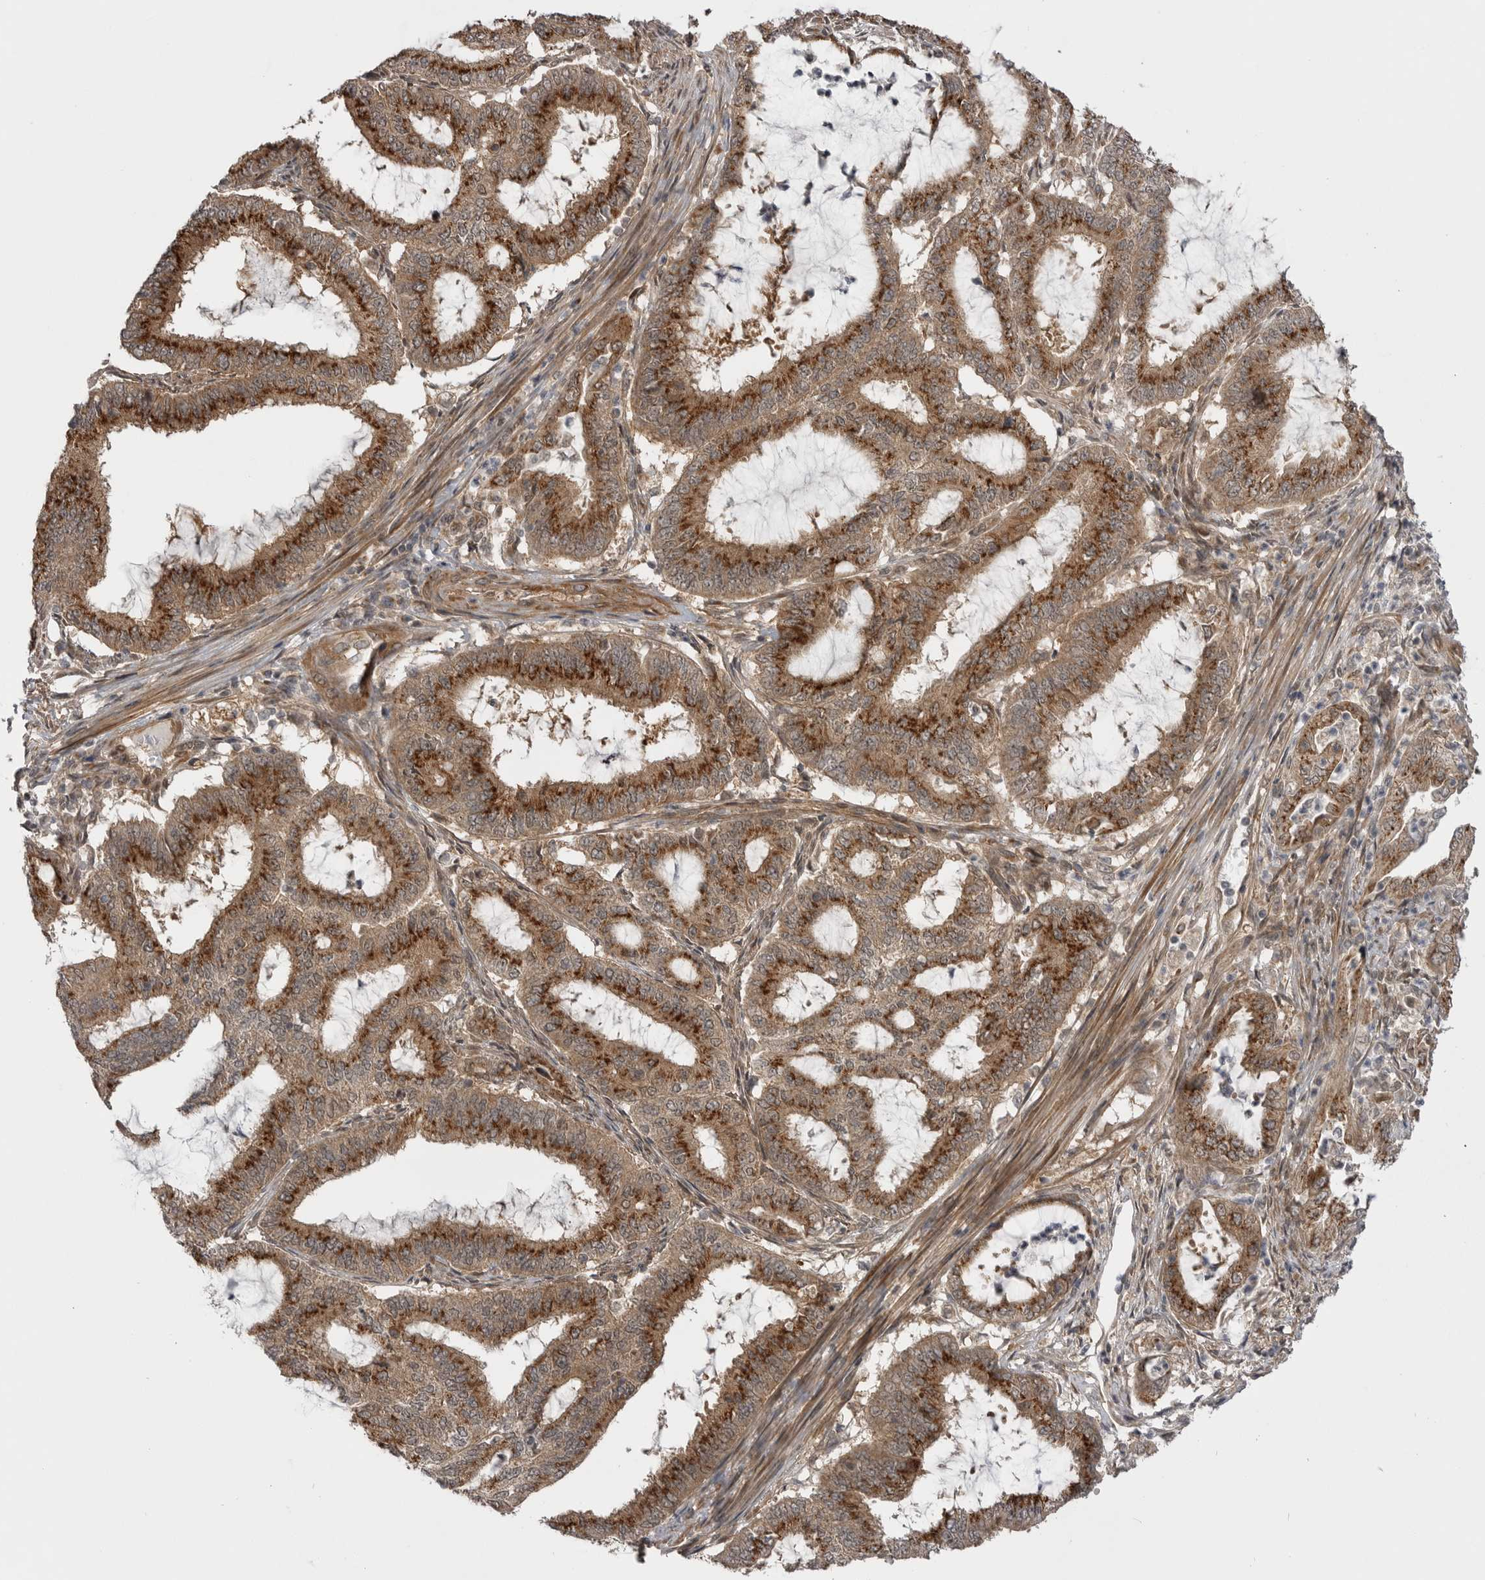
{"staining": {"intensity": "strong", "quantity": ">75%", "location": "cytoplasmic/membranous"}, "tissue": "endometrial cancer", "cell_type": "Tumor cells", "image_type": "cancer", "snomed": [{"axis": "morphology", "description": "Adenocarcinoma, NOS"}, {"axis": "topography", "description": "Endometrium"}], "caption": "An image of human endometrial cancer stained for a protein exhibits strong cytoplasmic/membranous brown staining in tumor cells.", "gene": "PDCL", "patient": {"sex": "female", "age": 51}}